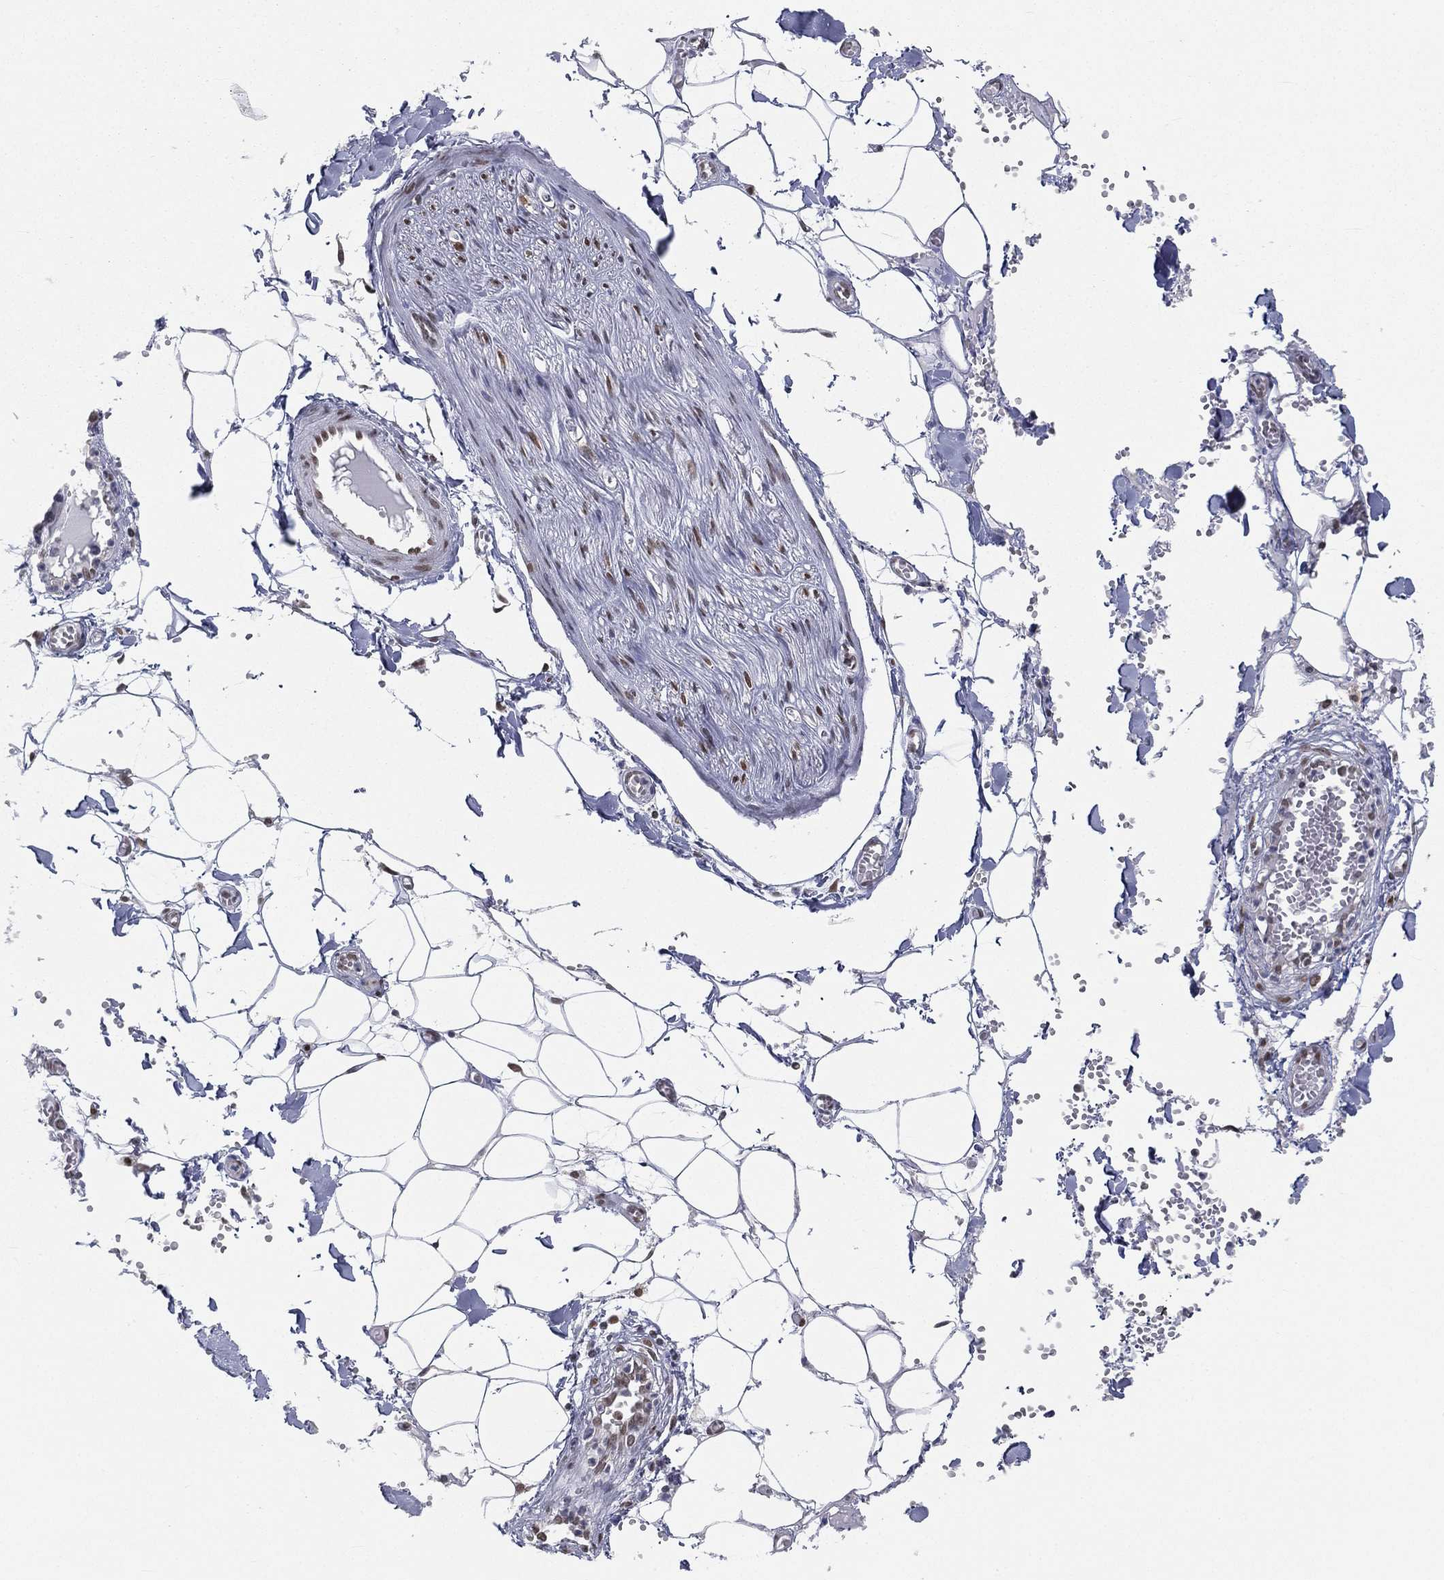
{"staining": {"intensity": "negative", "quantity": "none", "location": "none"}, "tissue": "adipose tissue", "cell_type": "Adipocytes", "image_type": "normal", "snomed": [{"axis": "morphology", "description": "Normal tissue, NOS"}, {"axis": "morphology", "description": "Squamous cell carcinoma, NOS"}, {"axis": "topography", "description": "Cartilage tissue"}, {"axis": "topography", "description": "Lung"}], "caption": "Photomicrograph shows no protein expression in adipocytes of unremarkable adipose tissue. (DAB (3,3'-diaminobenzidine) immunohistochemistry visualized using brightfield microscopy, high magnification).", "gene": "FUBP3", "patient": {"sex": "male", "age": 66}}